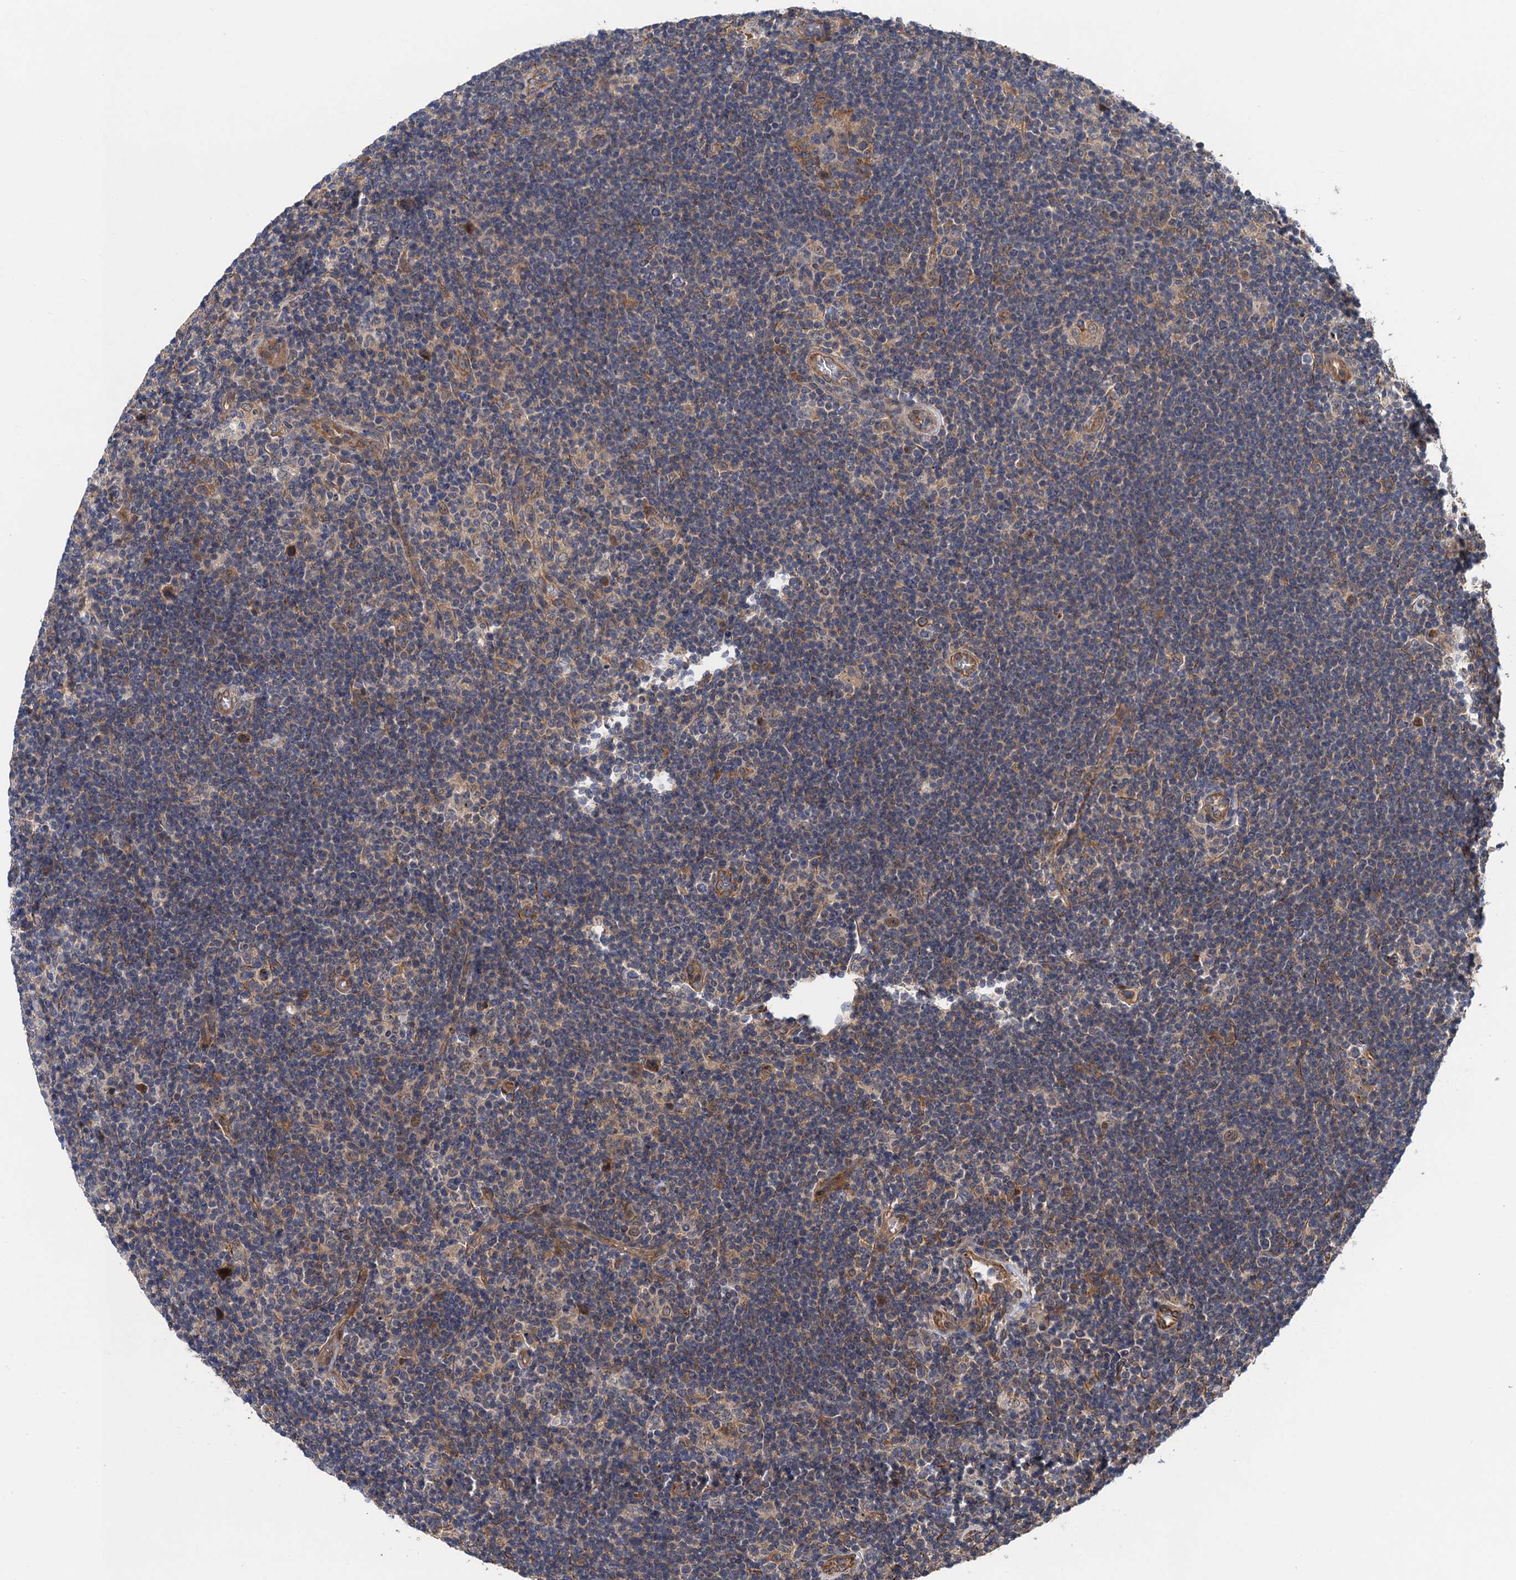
{"staining": {"intensity": "moderate", "quantity": "25%-75%", "location": "cytoplasmic/membranous"}, "tissue": "lymphoma", "cell_type": "Tumor cells", "image_type": "cancer", "snomed": [{"axis": "morphology", "description": "Hodgkin's disease, NOS"}, {"axis": "topography", "description": "Lymph node"}], "caption": "DAB immunohistochemical staining of lymphoma displays moderate cytoplasmic/membranous protein positivity in approximately 25%-75% of tumor cells.", "gene": "PJA2", "patient": {"sex": "female", "age": 57}}